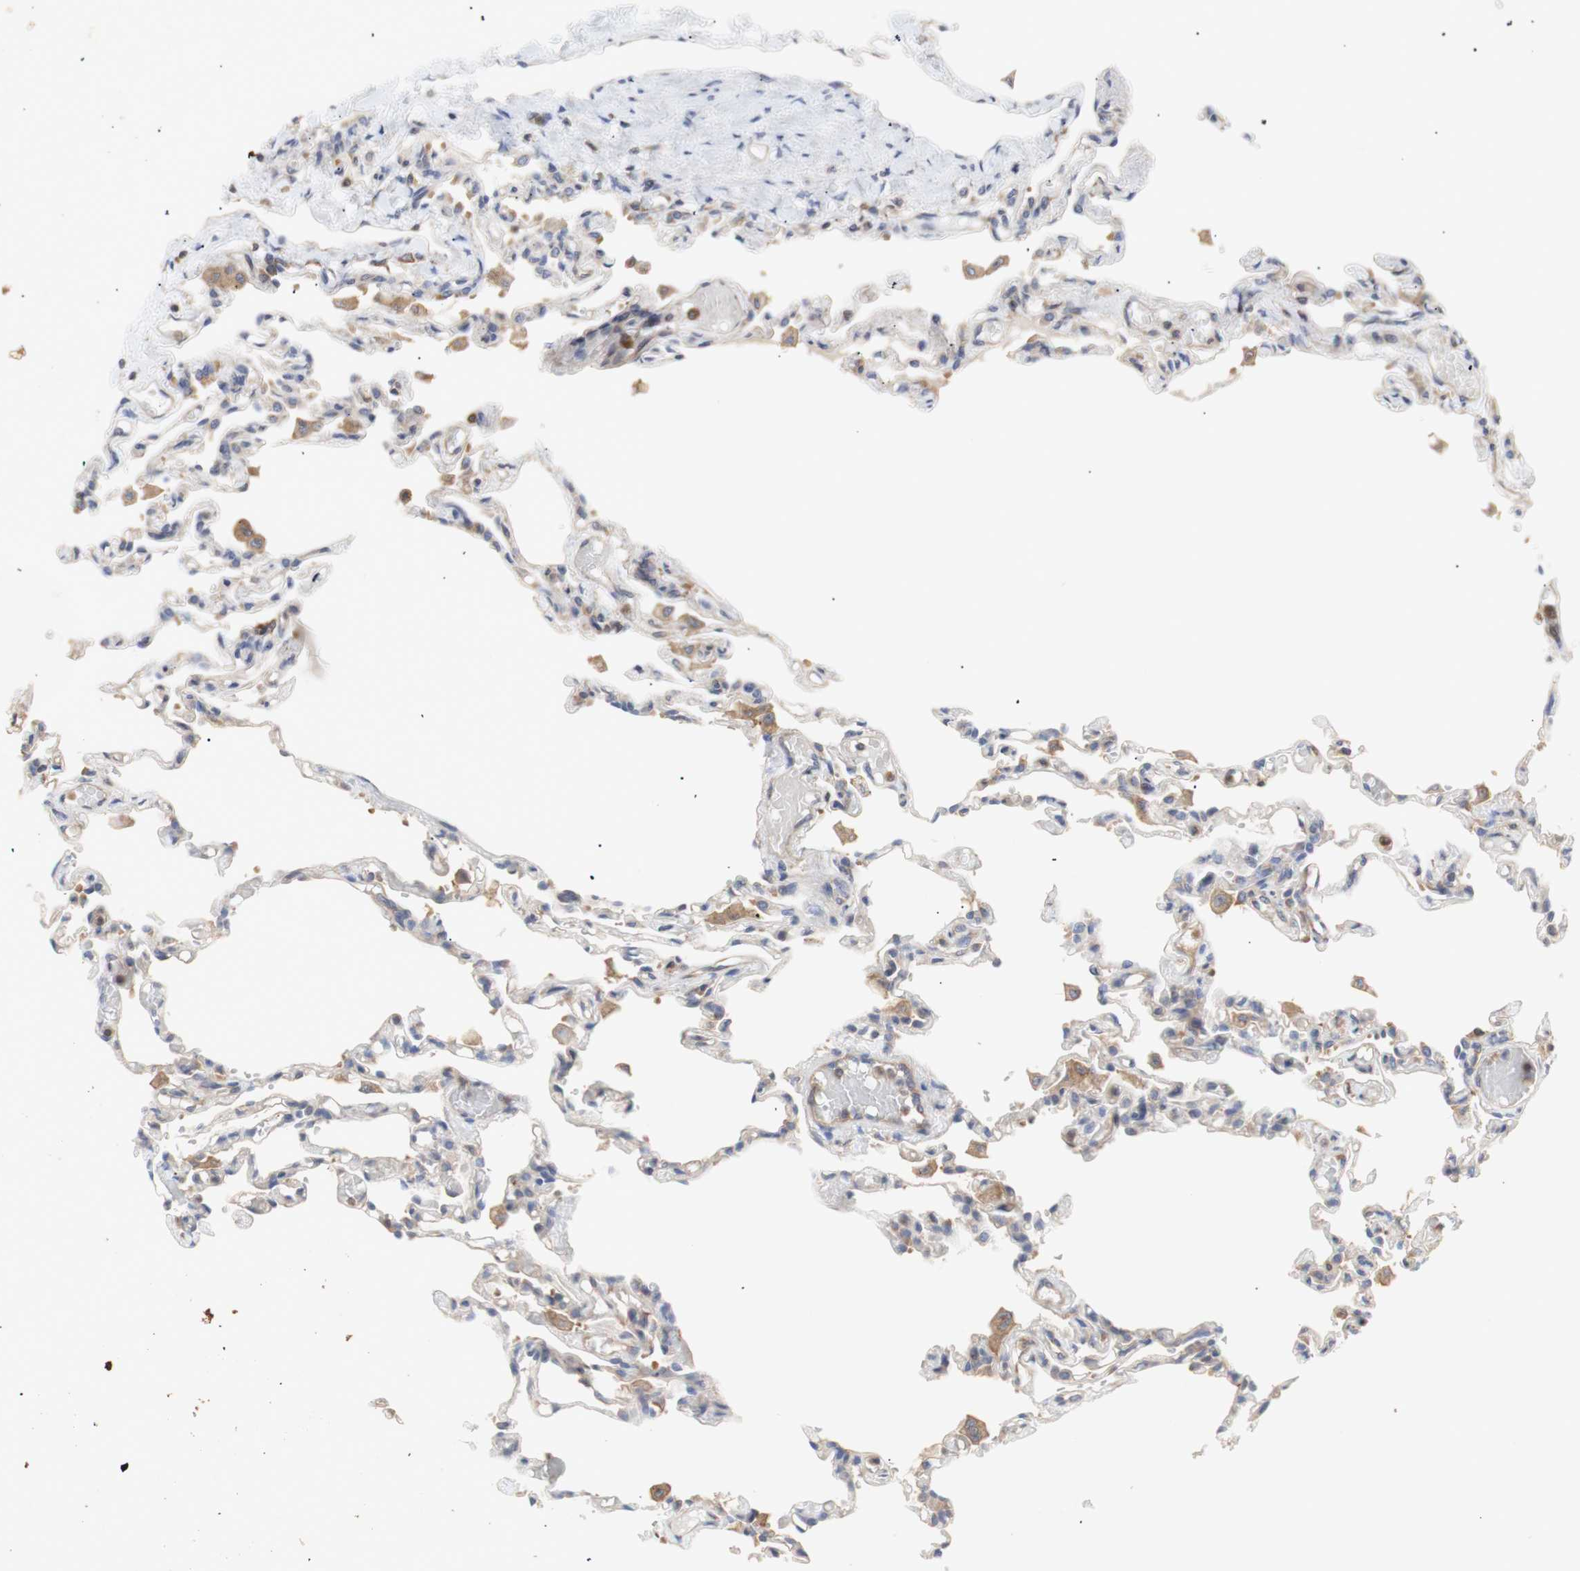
{"staining": {"intensity": "weak", "quantity": "25%-75%", "location": "cytoplasmic/membranous"}, "tissue": "lung", "cell_type": "Alveolar cells", "image_type": "normal", "snomed": [{"axis": "morphology", "description": "Normal tissue, NOS"}, {"axis": "topography", "description": "Lung"}], "caption": "Alveolar cells demonstrate low levels of weak cytoplasmic/membranous expression in approximately 25%-75% of cells in benign lung.", "gene": "IKBKG", "patient": {"sex": "male", "age": 21}}